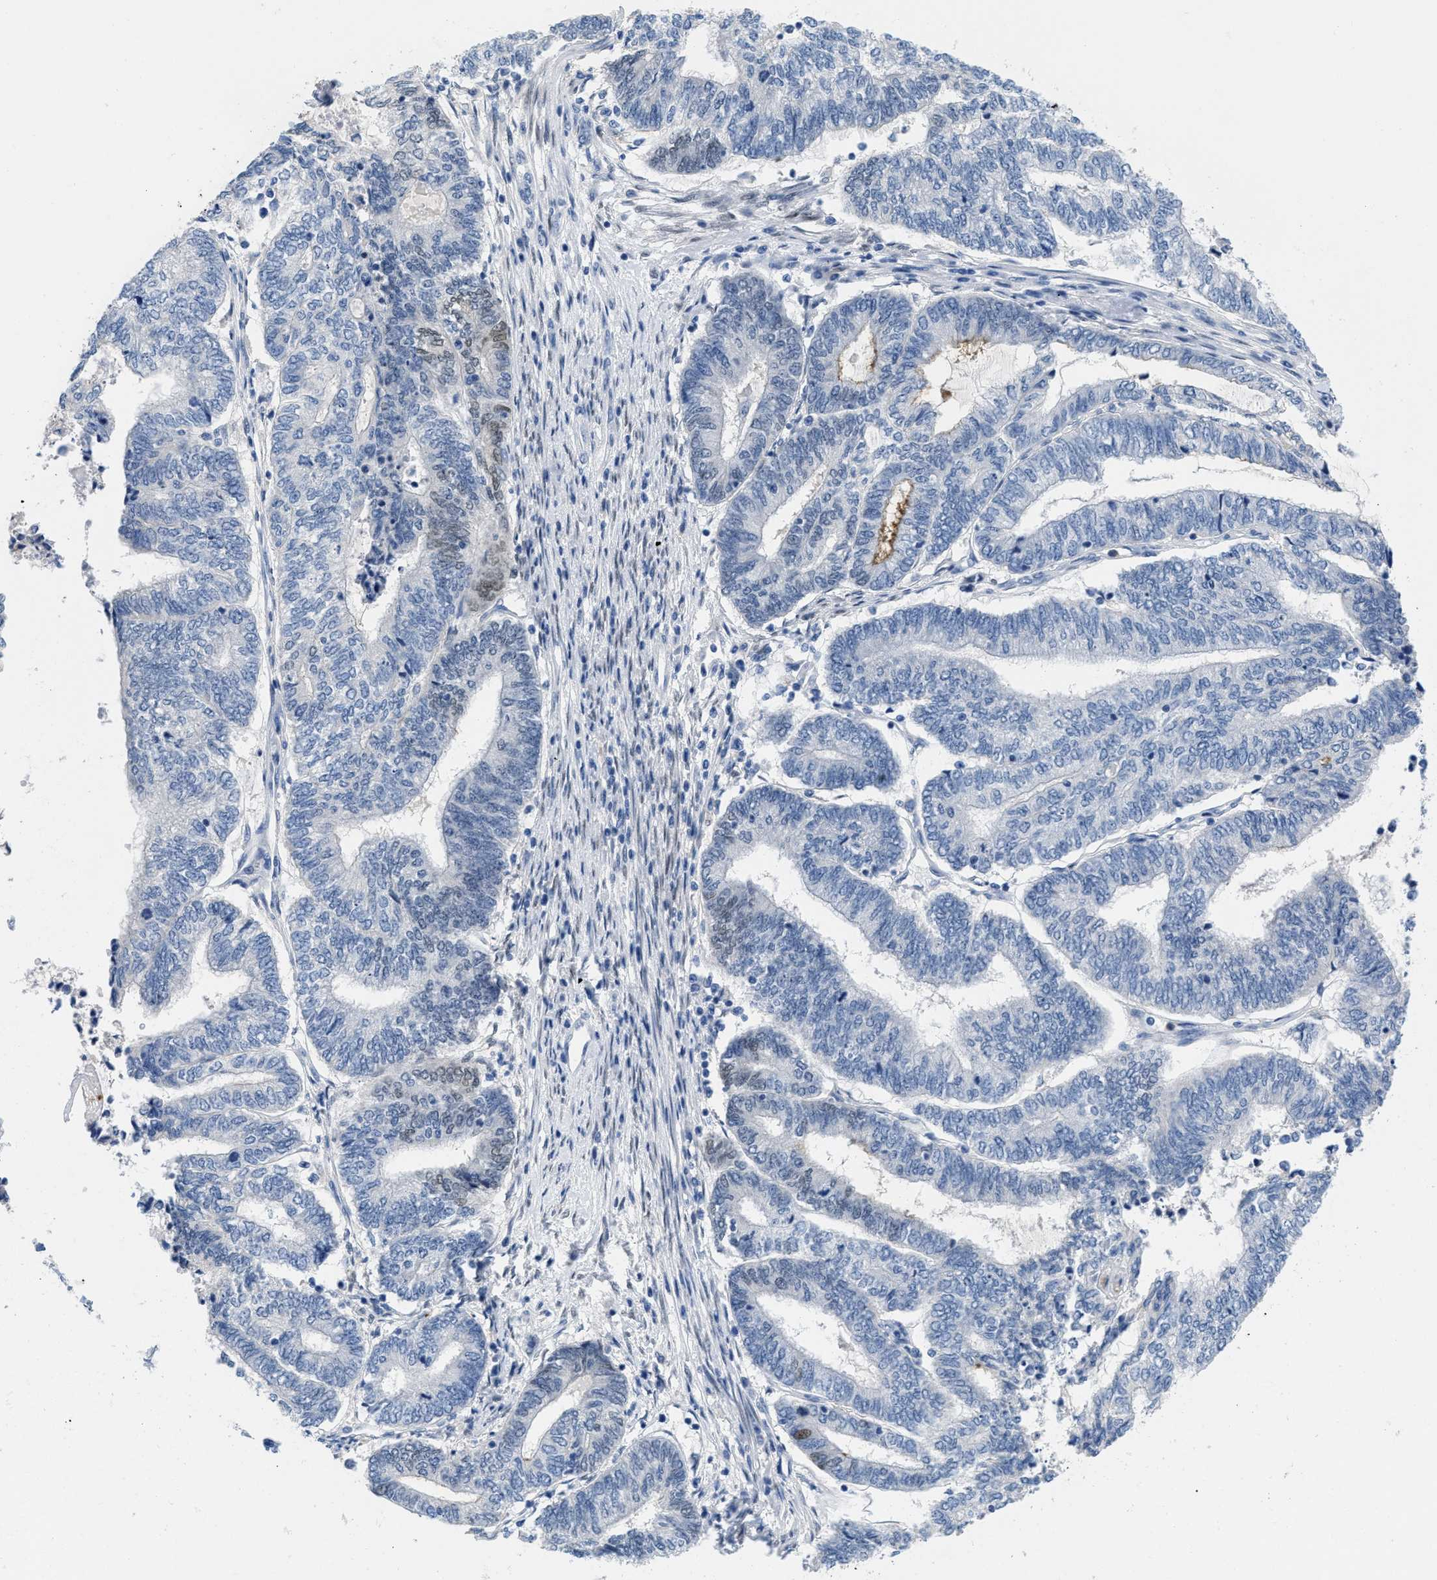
{"staining": {"intensity": "weak", "quantity": "<25%", "location": "cytoplasmic/membranous"}, "tissue": "endometrial cancer", "cell_type": "Tumor cells", "image_type": "cancer", "snomed": [{"axis": "morphology", "description": "Adenocarcinoma, NOS"}, {"axis": "topography", "description": "Uterus"}, {"axis": "topography", "description": "Endometrium"}], "caption": "IHC photomicrograph of endometrial cancer stained for a protein (brown), which shows no positivity in tumor cells.", "gene": "NFIX", "patient": {"sex": "female", "age": 70}}